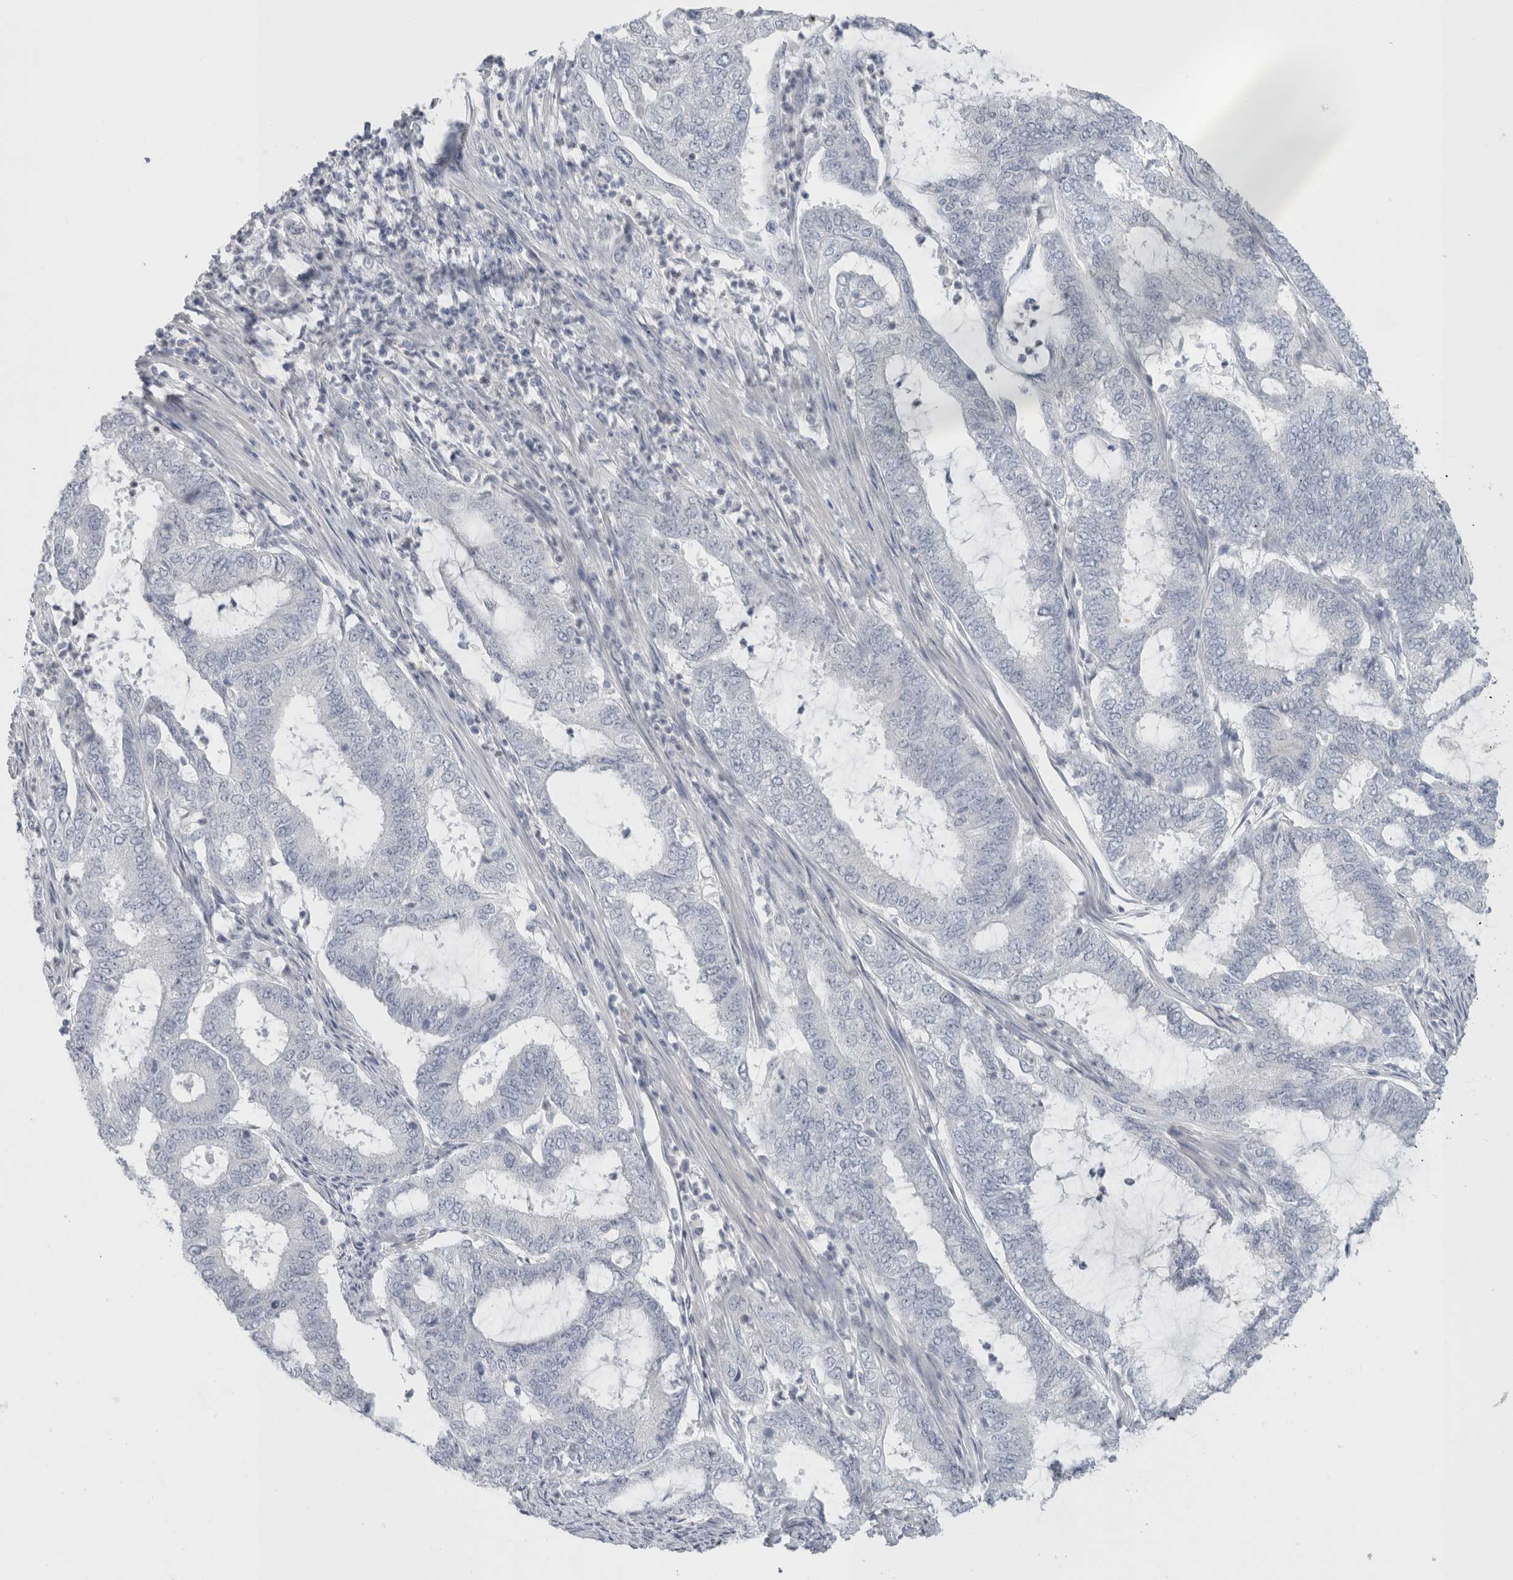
{"staining": {"intensity": "negative", "quantity": "none", "location": "none"}, "tissue": "endometrial cancer", "cell_type": "Tumor cells", "image_type": "cancer", "snomed": [{"axis": "morphology", "description": "Adenocarcinoma, NOS"}, {"axis": "topography", "description": "Endometrium"}], "caption": "Tumor cells show no significant protein staining in adenocarcinoma (endometrial).", "gene": "FMR1NB", "patient": {"sex": "female", "age": 51}}